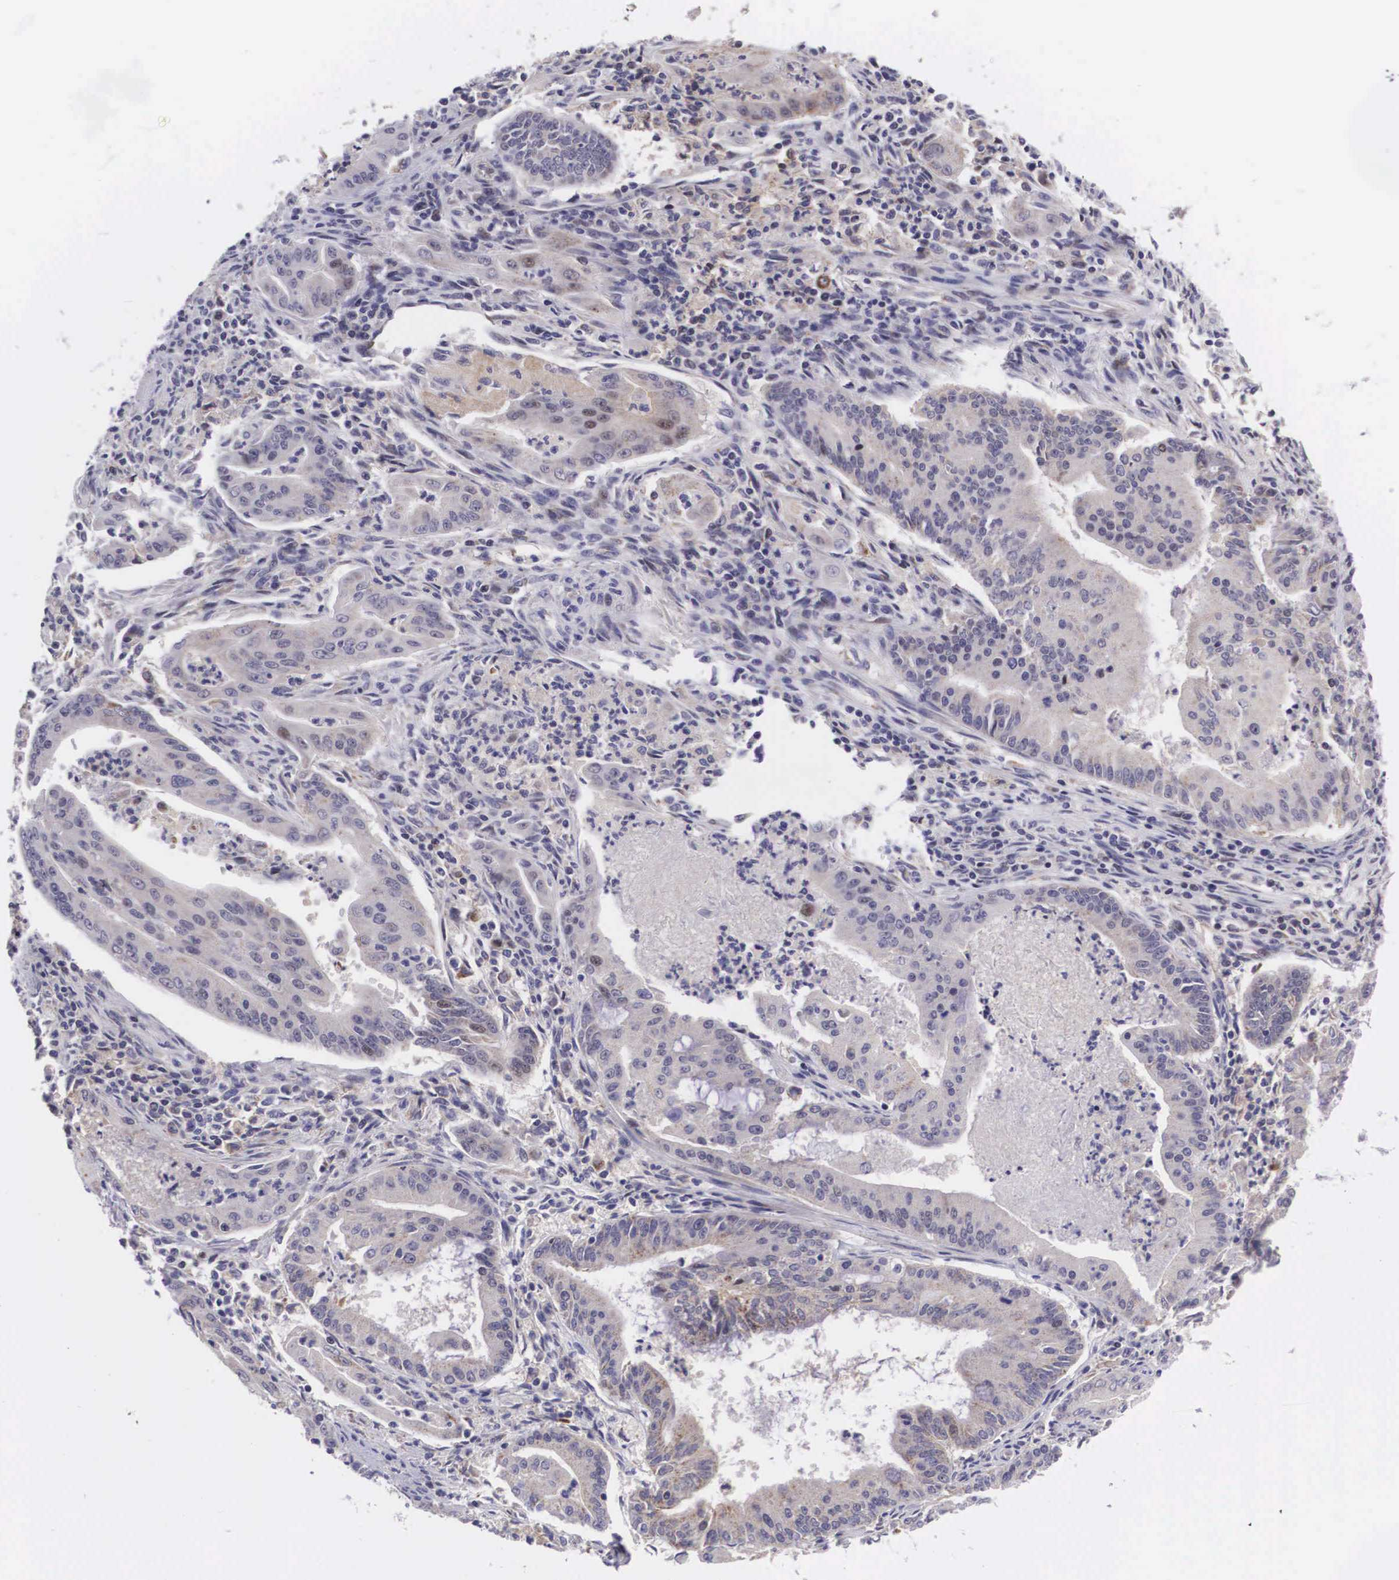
{"staining": {"intensity": "weak", "quantity": "<25%", "location": "cytoplasmic/membranous"}, "tissue": "endometrial cancer", "cell_type": "Tumor cells", "image_type": "cancer", "snomed": [{"axis": "morphology", "description": "Adenocarcinoma, NOS"}, {"axis": "topography", "description": "Endometrium"}], "caption": "Histopathology image shows no significant protein positivity in tumor cells of endometrial cancer.", "gene": "EMID1", "patient": {"sex": "female", "age": 63}}